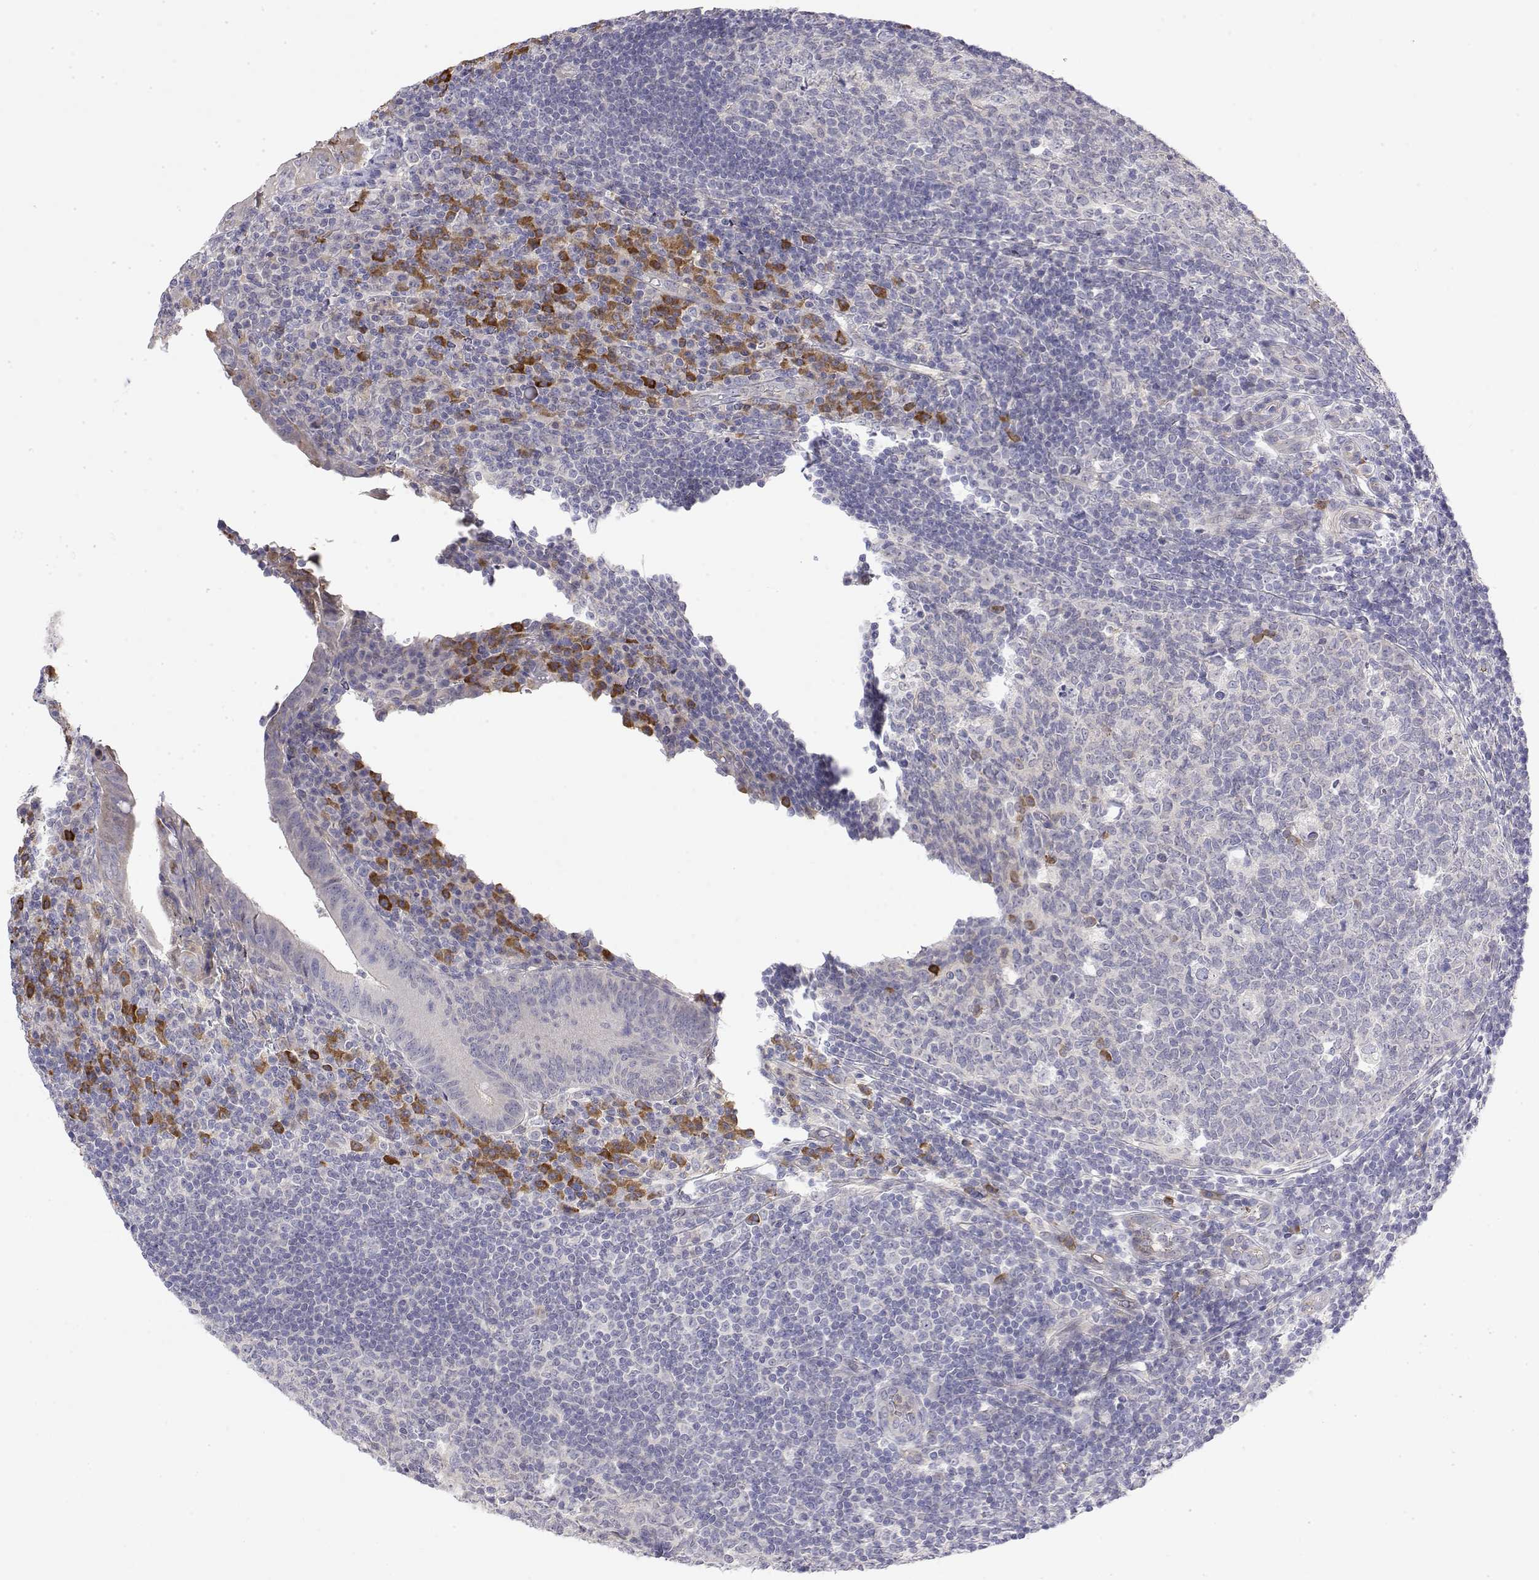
{"staining": {"intensity": "negative", "quantity": "none", "location": "none"}, "tissue": "appendix", "cell_type": "Glandular cells", "image_type": "normal", "snomed": [{"axis": "morphology", "description": "Normal tissue, NOS"}, {"axis": "topography", "description": "Appendix"}], "caption": "The micrograph reveals no staining of glandular cells in benign appendix.", "gene": "IGFBP4", "patient": {"sex": "male", "age": 18}}